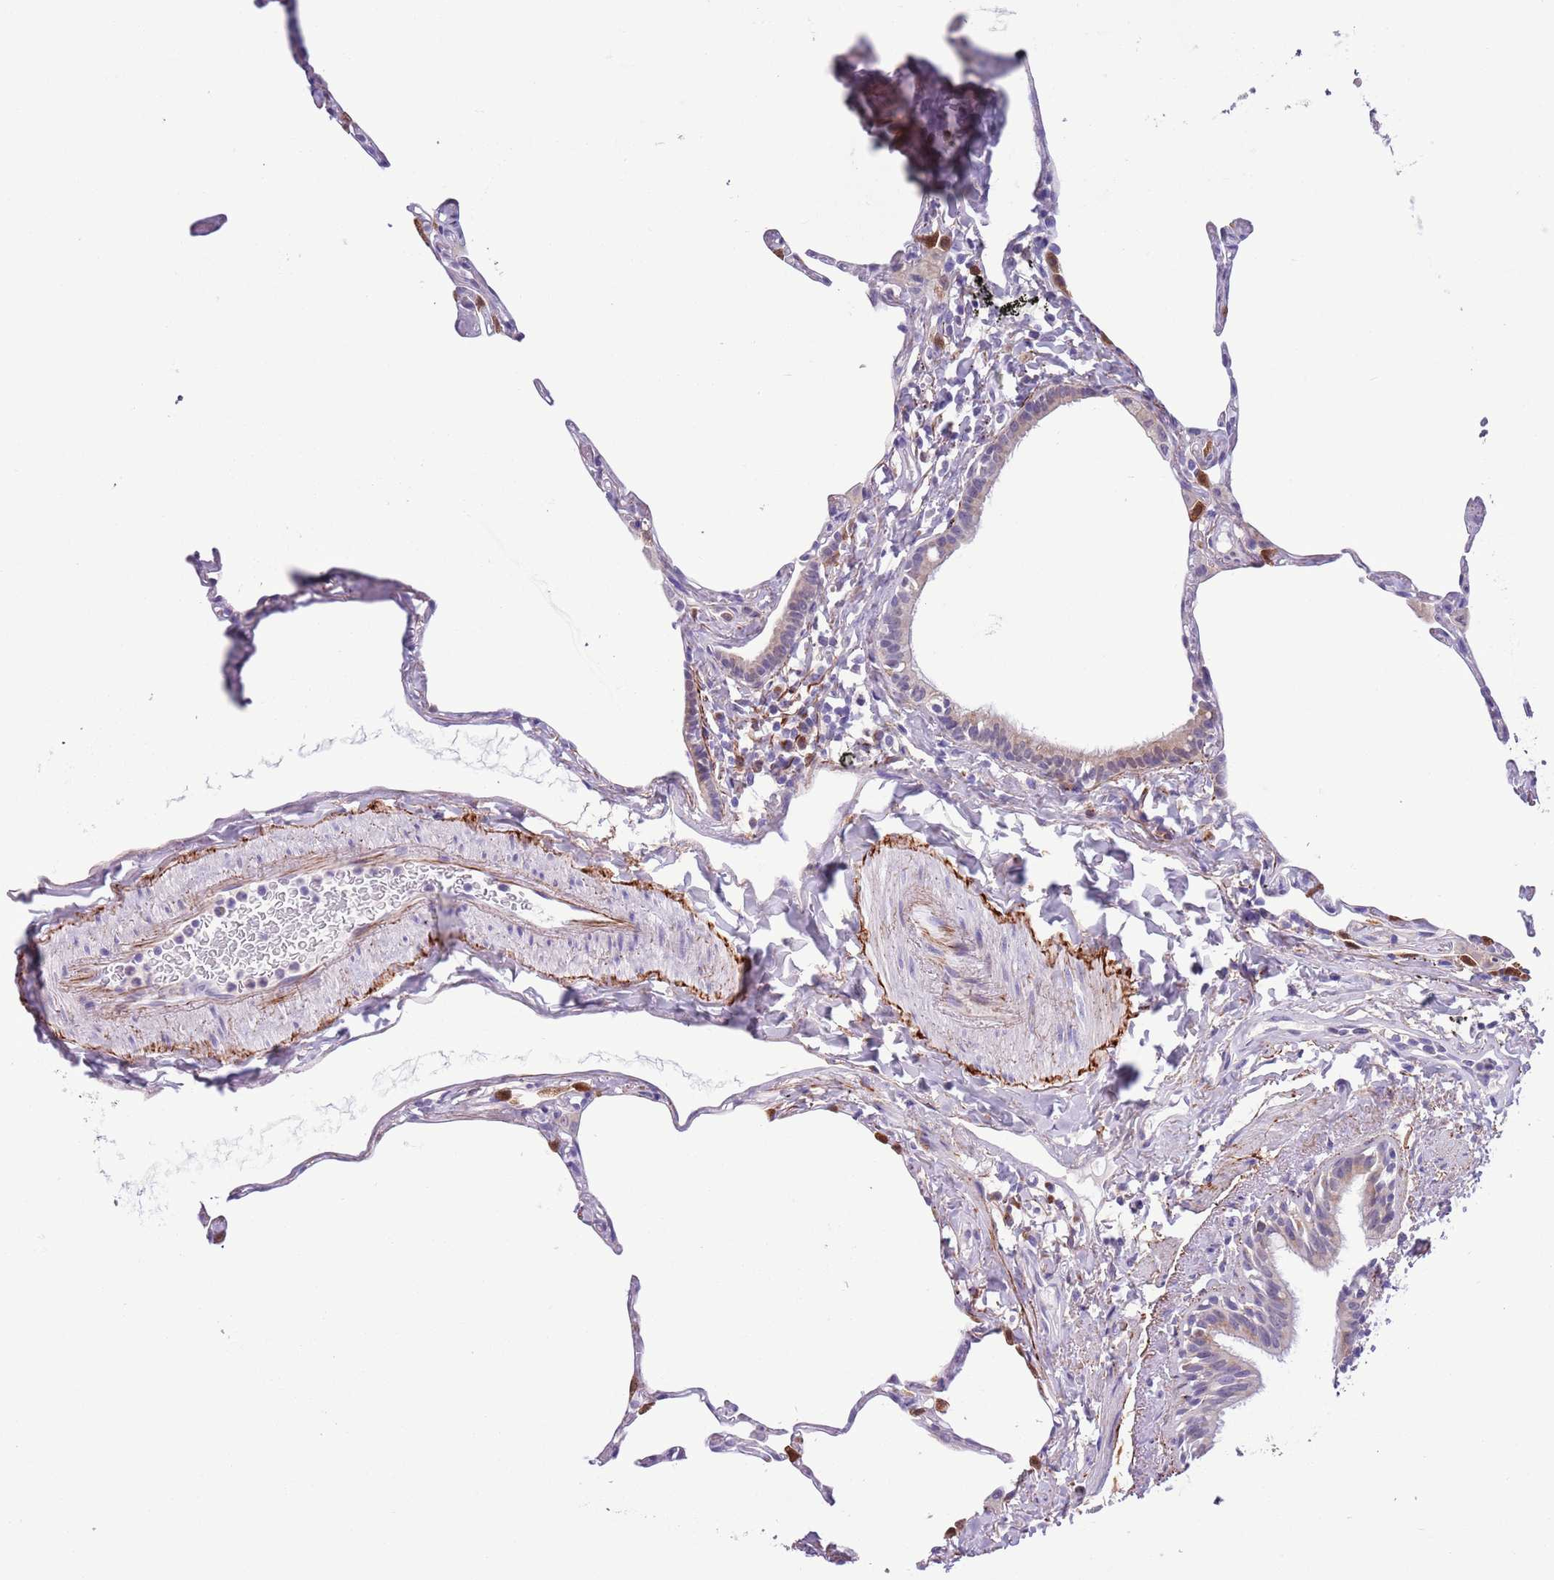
{"staining": {"intensity": "moderate", "quantity": "<25%", "location": "cytoplasmic/membranous"}, "tissue": "lung", "cell_type": "Alveolar cells", "image_type": "normal", "snomed": [{"axis": "morphology", "description": "Normal tissue, NOS"}, {"axis": "topography", "description": "Lung"}], "caption": "Brown immunohistochemical staining in unremarkable human lung shows moderate cytoplasmic/membranous positivity in about <25% of alveolar cells.", "gene": "PFKFB2", "patient": {"sex": "male", "age": 65}}